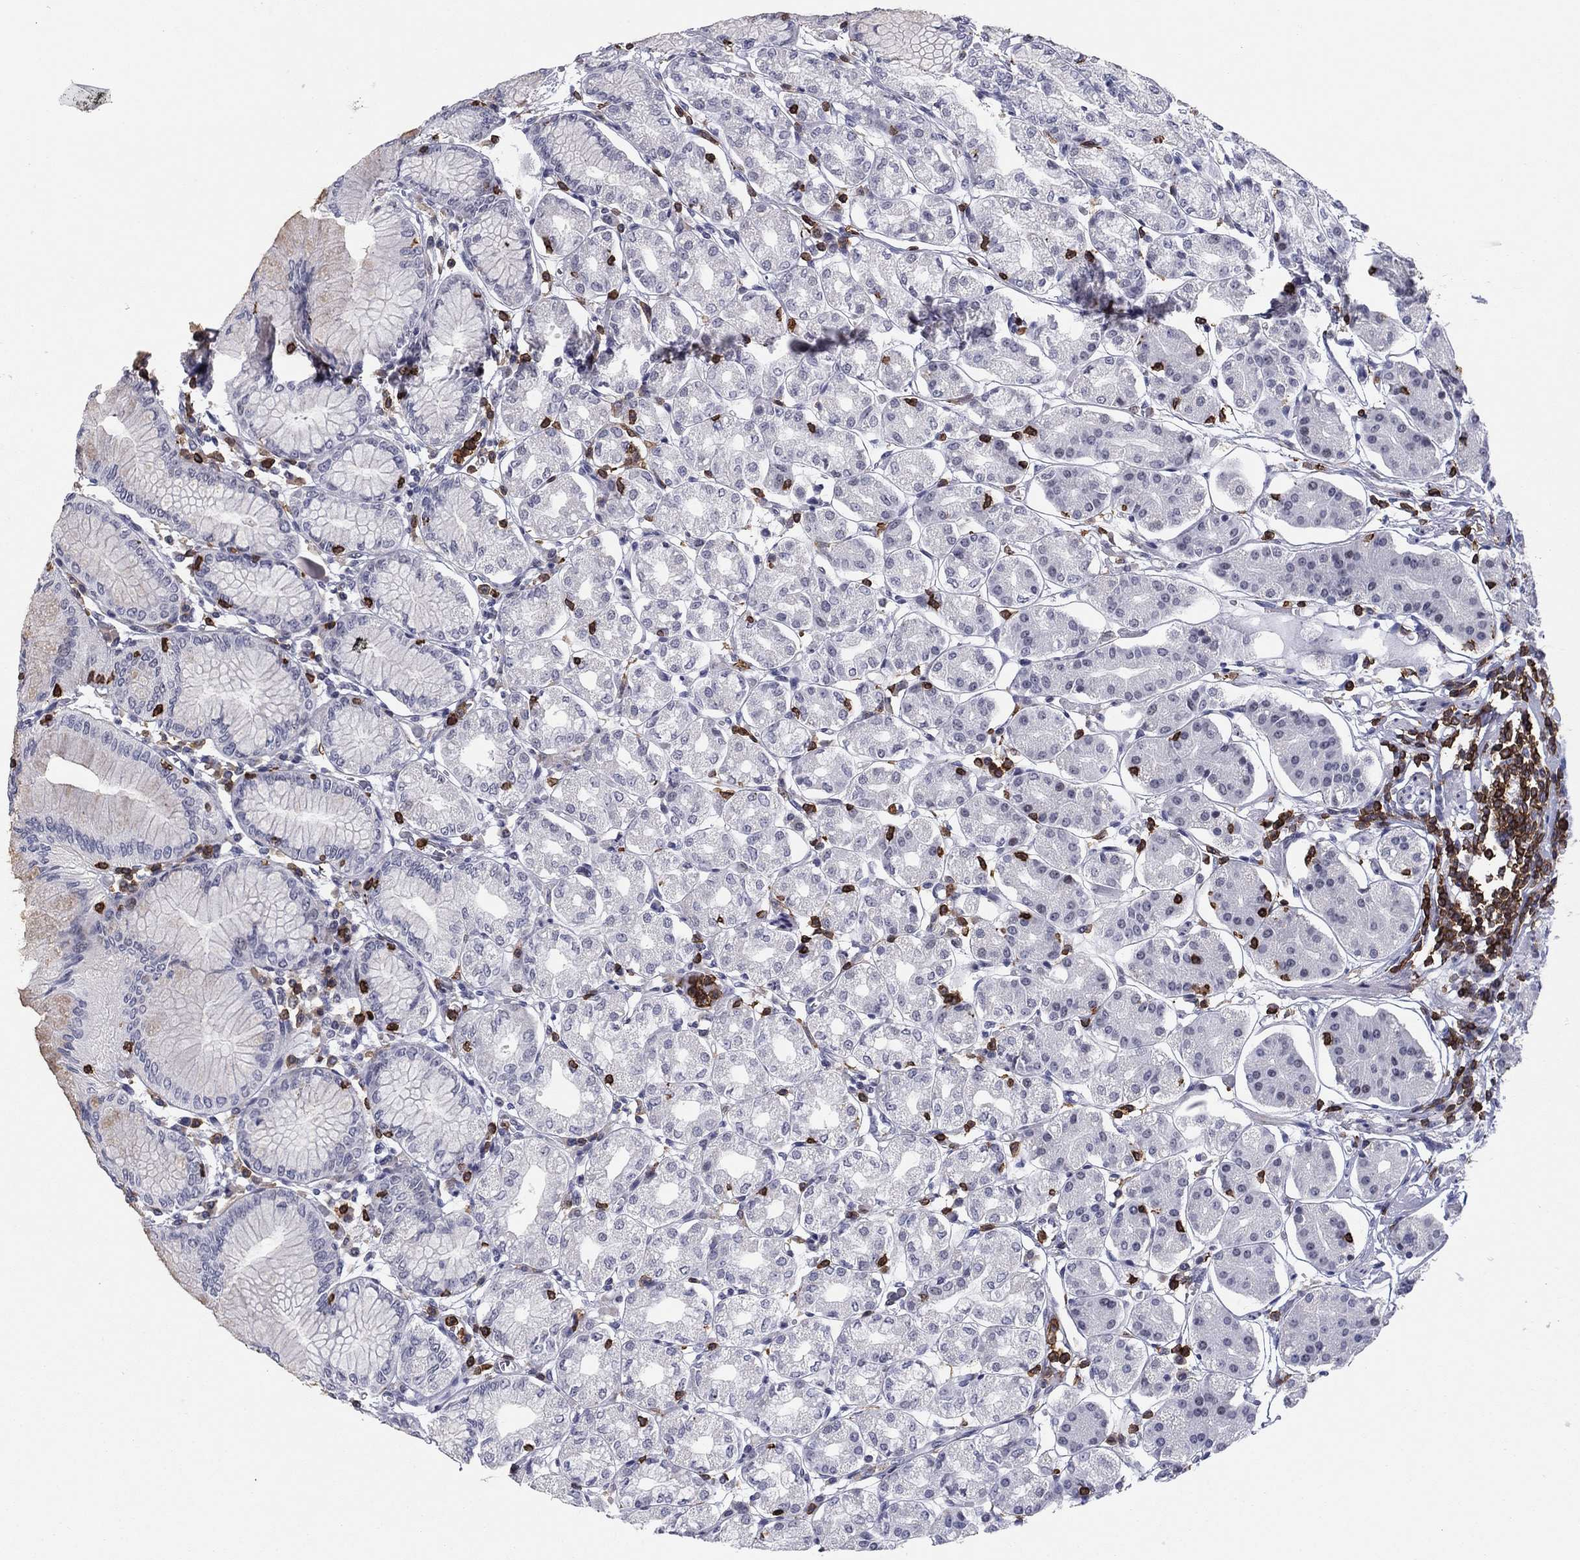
{"staining": {"intensity": "negative", "quantity": "none", "location": "none"}, "tissue": "stomach", "cell_type": "Glandular cells", "image_type": "normal", "snomed": [{"axis": "morphology", "description": "Normal tissue, NOS"}, {"axis": "topography", "description": "Skeletal muscle"}, {"axis": "topography", "description": "Stomach"}], "caption": "This image is of benign stomach stained with IHC to label a protein in brown with the nuclei are counter-stained blue. There is no positivity in glandular cells.", "gene": "ARHGAP27", "patient": {"sex": "female", "age": 57}}